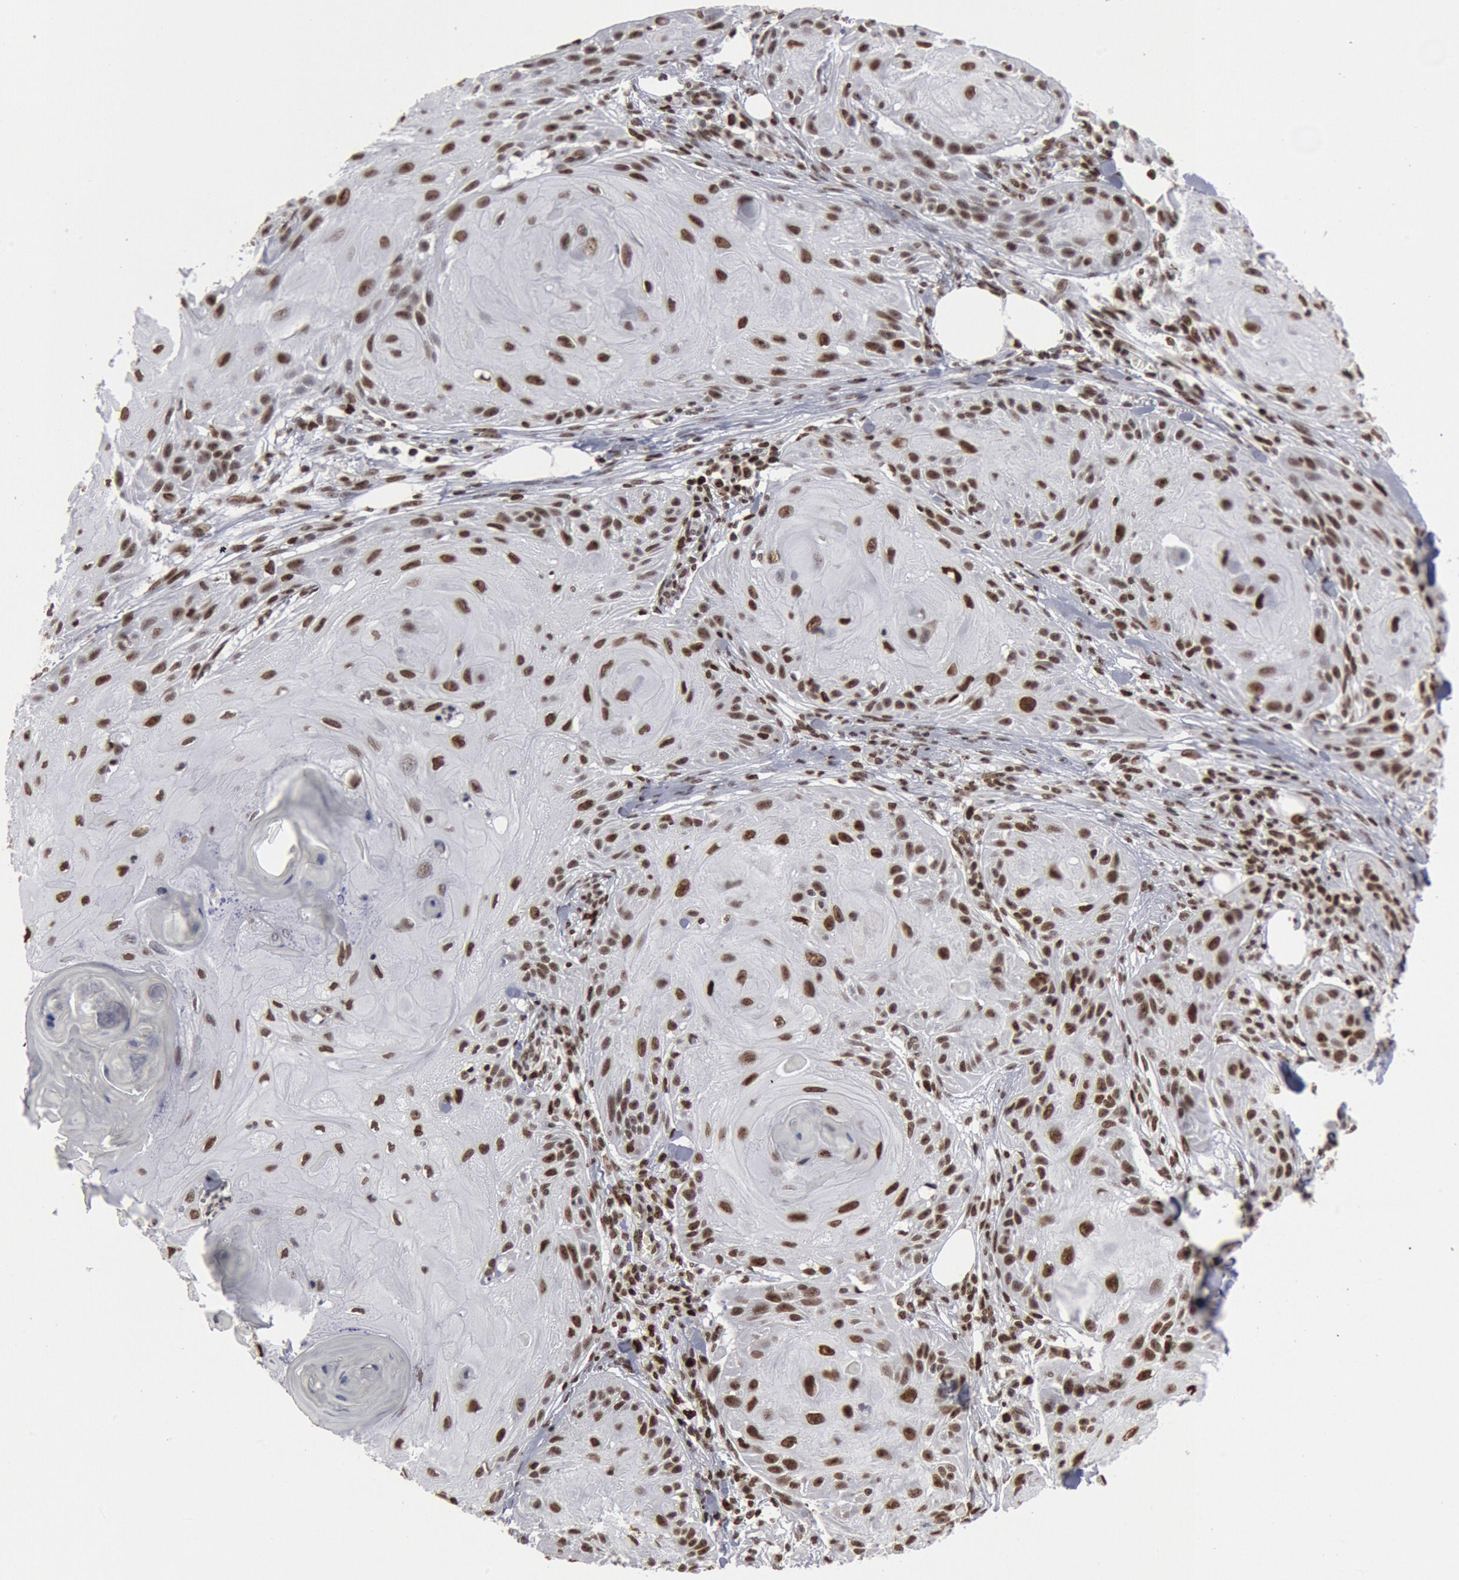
{"staining": {"intensity": "strong", "quantity": ">75%", "location": "nuclear"}, "tissue": "skin cancer", "cell_type": "Tumor cells", "image_type": "cancer", "snomed": [{"axis": "morphology", "description": "Squamous cell carcinoma, NOS"}, {"axis": "topography", "description": "Skin"}], "caption": "Strong nuclear staining for a protein is seen in about >75% of tumor cells of skin cancer (squamous cell carcinoma) using immunohistochemistry (IHC).", "gene": "SUB1", "patient": {"sex": "female", "age": 88}}